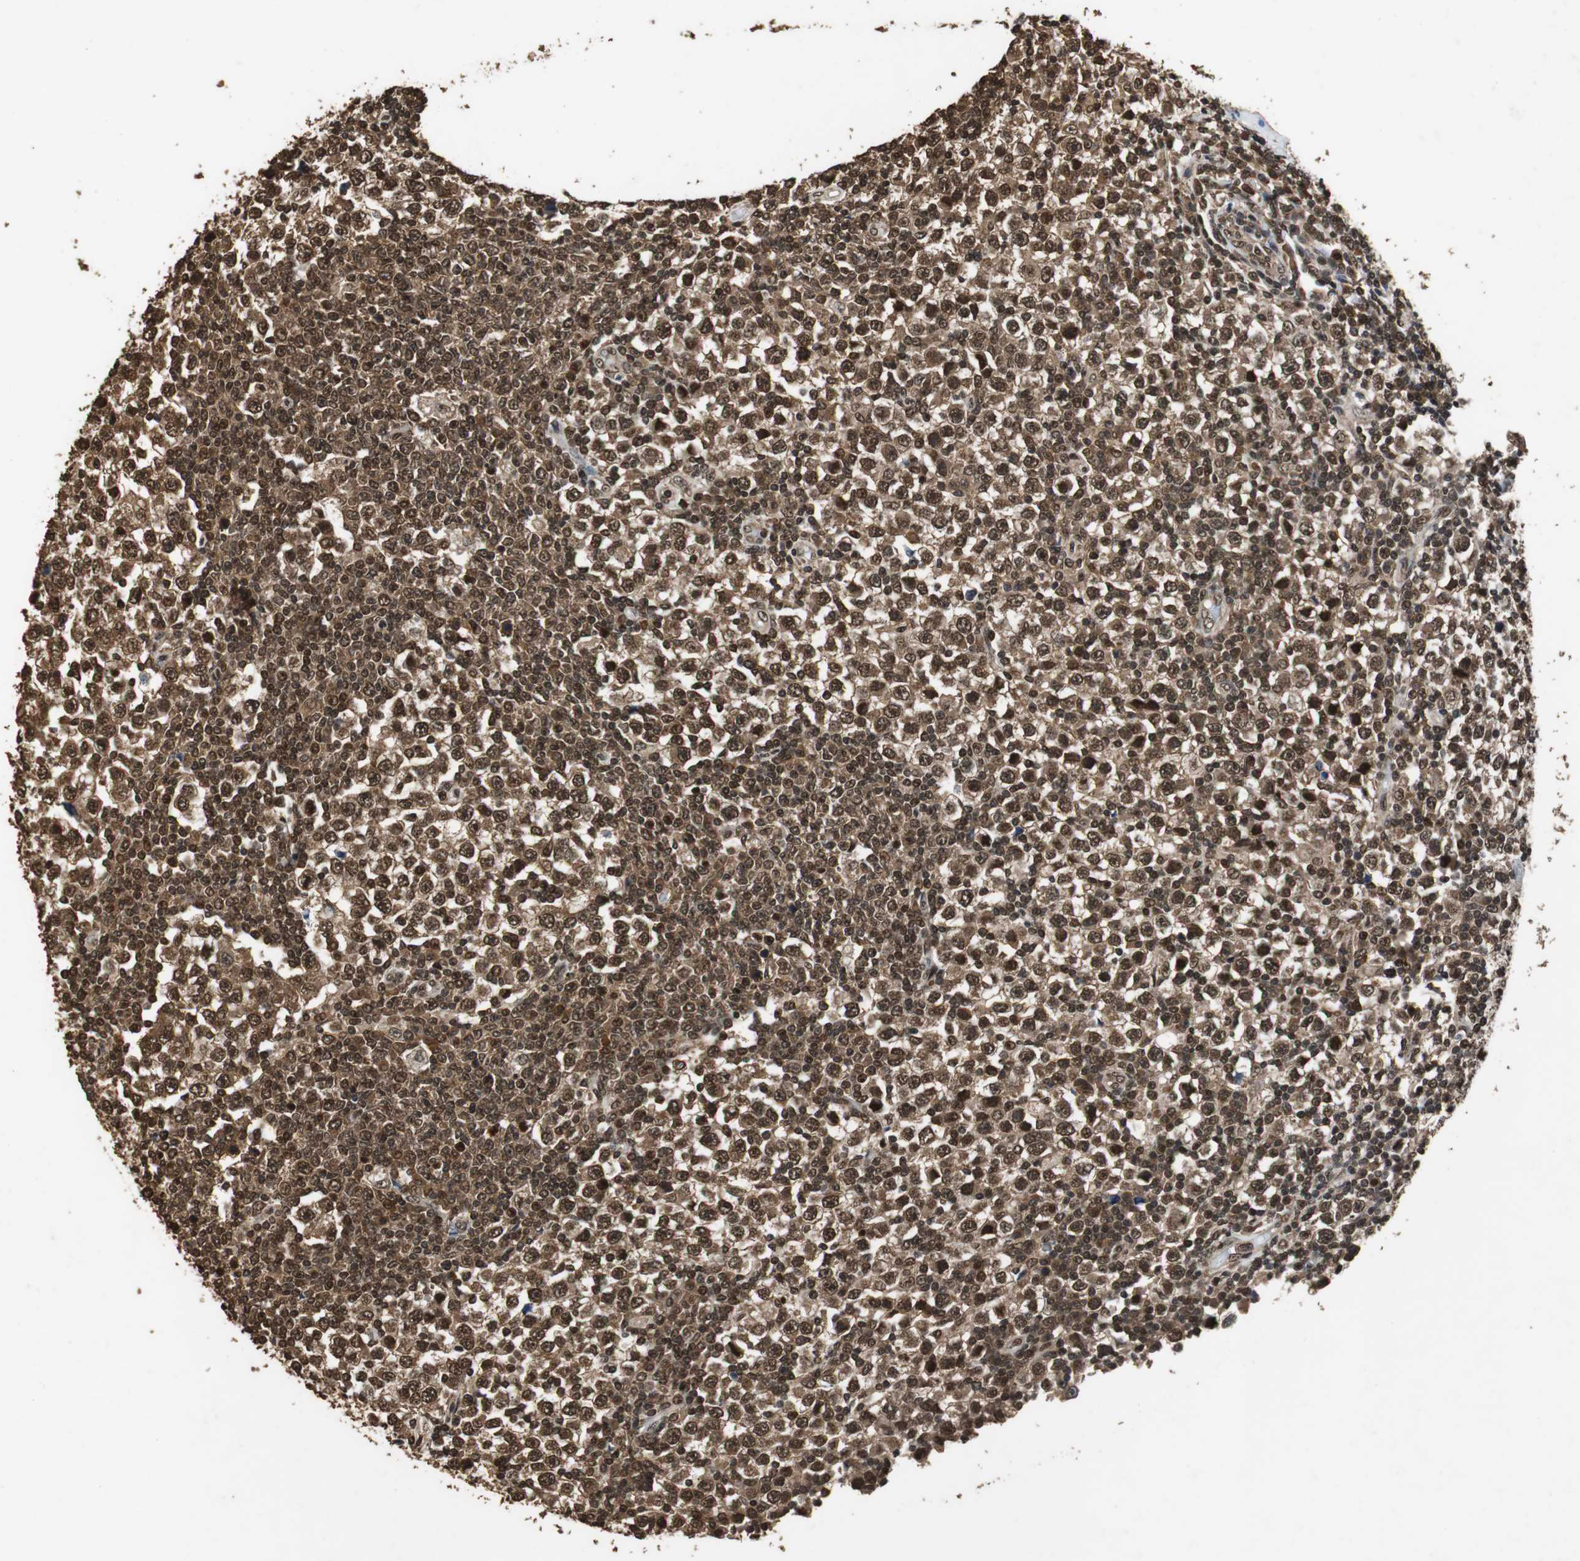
{"staining": {"intensity": "strong", "quantity": ">75%", "location": "cytoplasmic/membranous,nuclear"}, "tissue": "testis cancer", "cell_type": "Tumor cells", "image_type": "cancer", "snomed": [{"axis": "morphology", "description": "Seminoma, NOS"}, {"axis": "topography", "description": "Testis"}], "caption": "A brown stain highlights strong cytoplasmic/membranous and nuclear expression of a protein in human testis cancer (seminoma) tumor cells.", "gene": "ZNF18", "patient": {"sex": "male", "age": 65}}